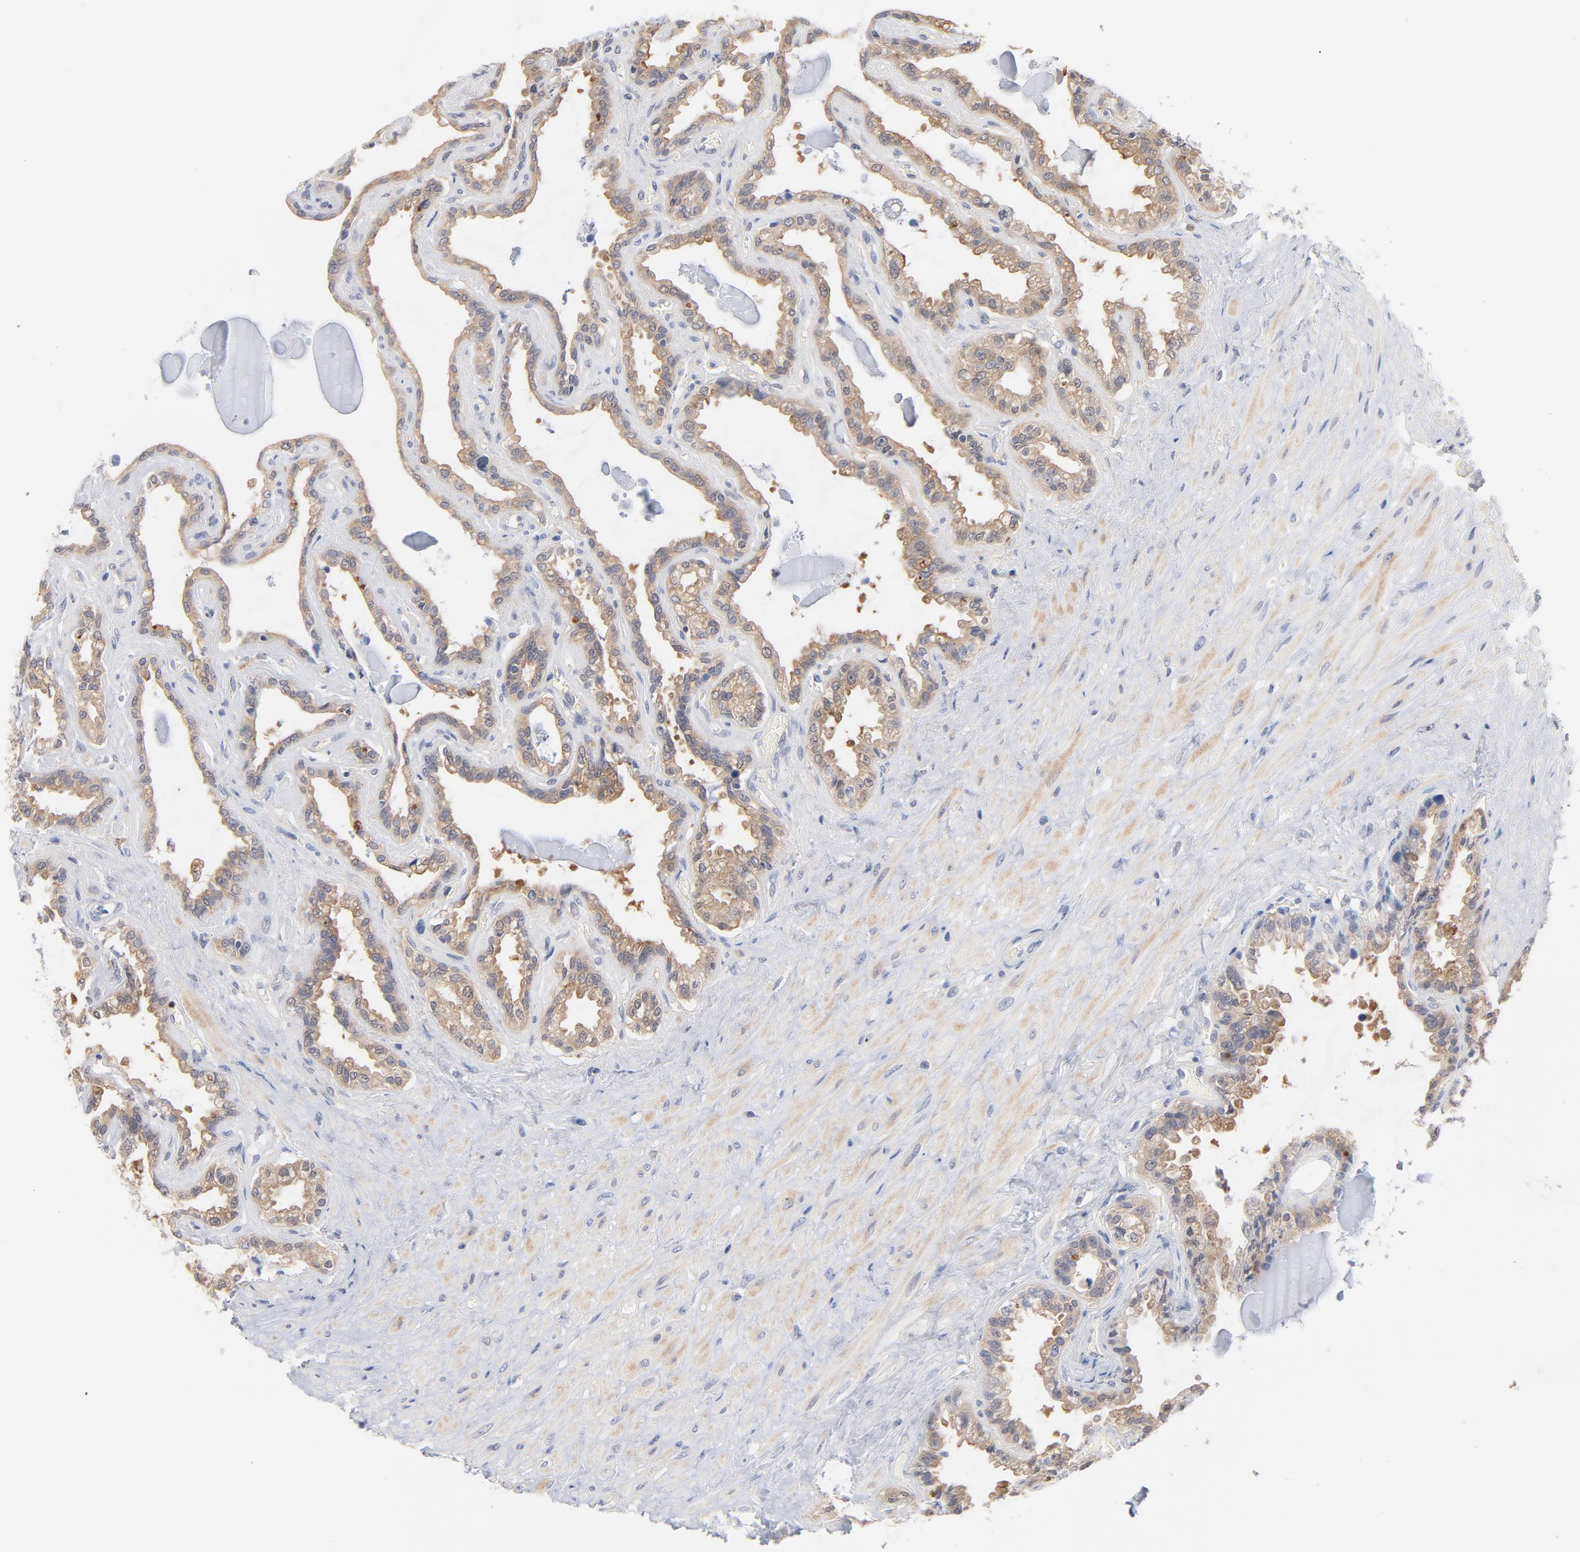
{"staining": {"intensity": "weak", "quantity": ">75%", "location": "cytoplasmic/membranous"}, "tissue": "seminal vesicle", "cell_type": "Glandular cells", "image_type": "normal", "snomed": [{"axis": "morphology", "description": "Normal tissue, NOS"}, {"axis": "morphology", "description": "Inflammation, NOS"}, {"axis": "topography", "description": "Urinary bladder"}, {"axis": "topography", "description": "Prostate"}, {"axis": "topography", "description": "Seminal veicle"}], "caption": "Seminal vesicle stained with immunohistochemistry (IHC) demonstrates weak cytoplasmic/membranous staining in approximately >75% of glandular cells.", "gene": "UBL4A", "patient": {"sex": "male", "age": 82}}